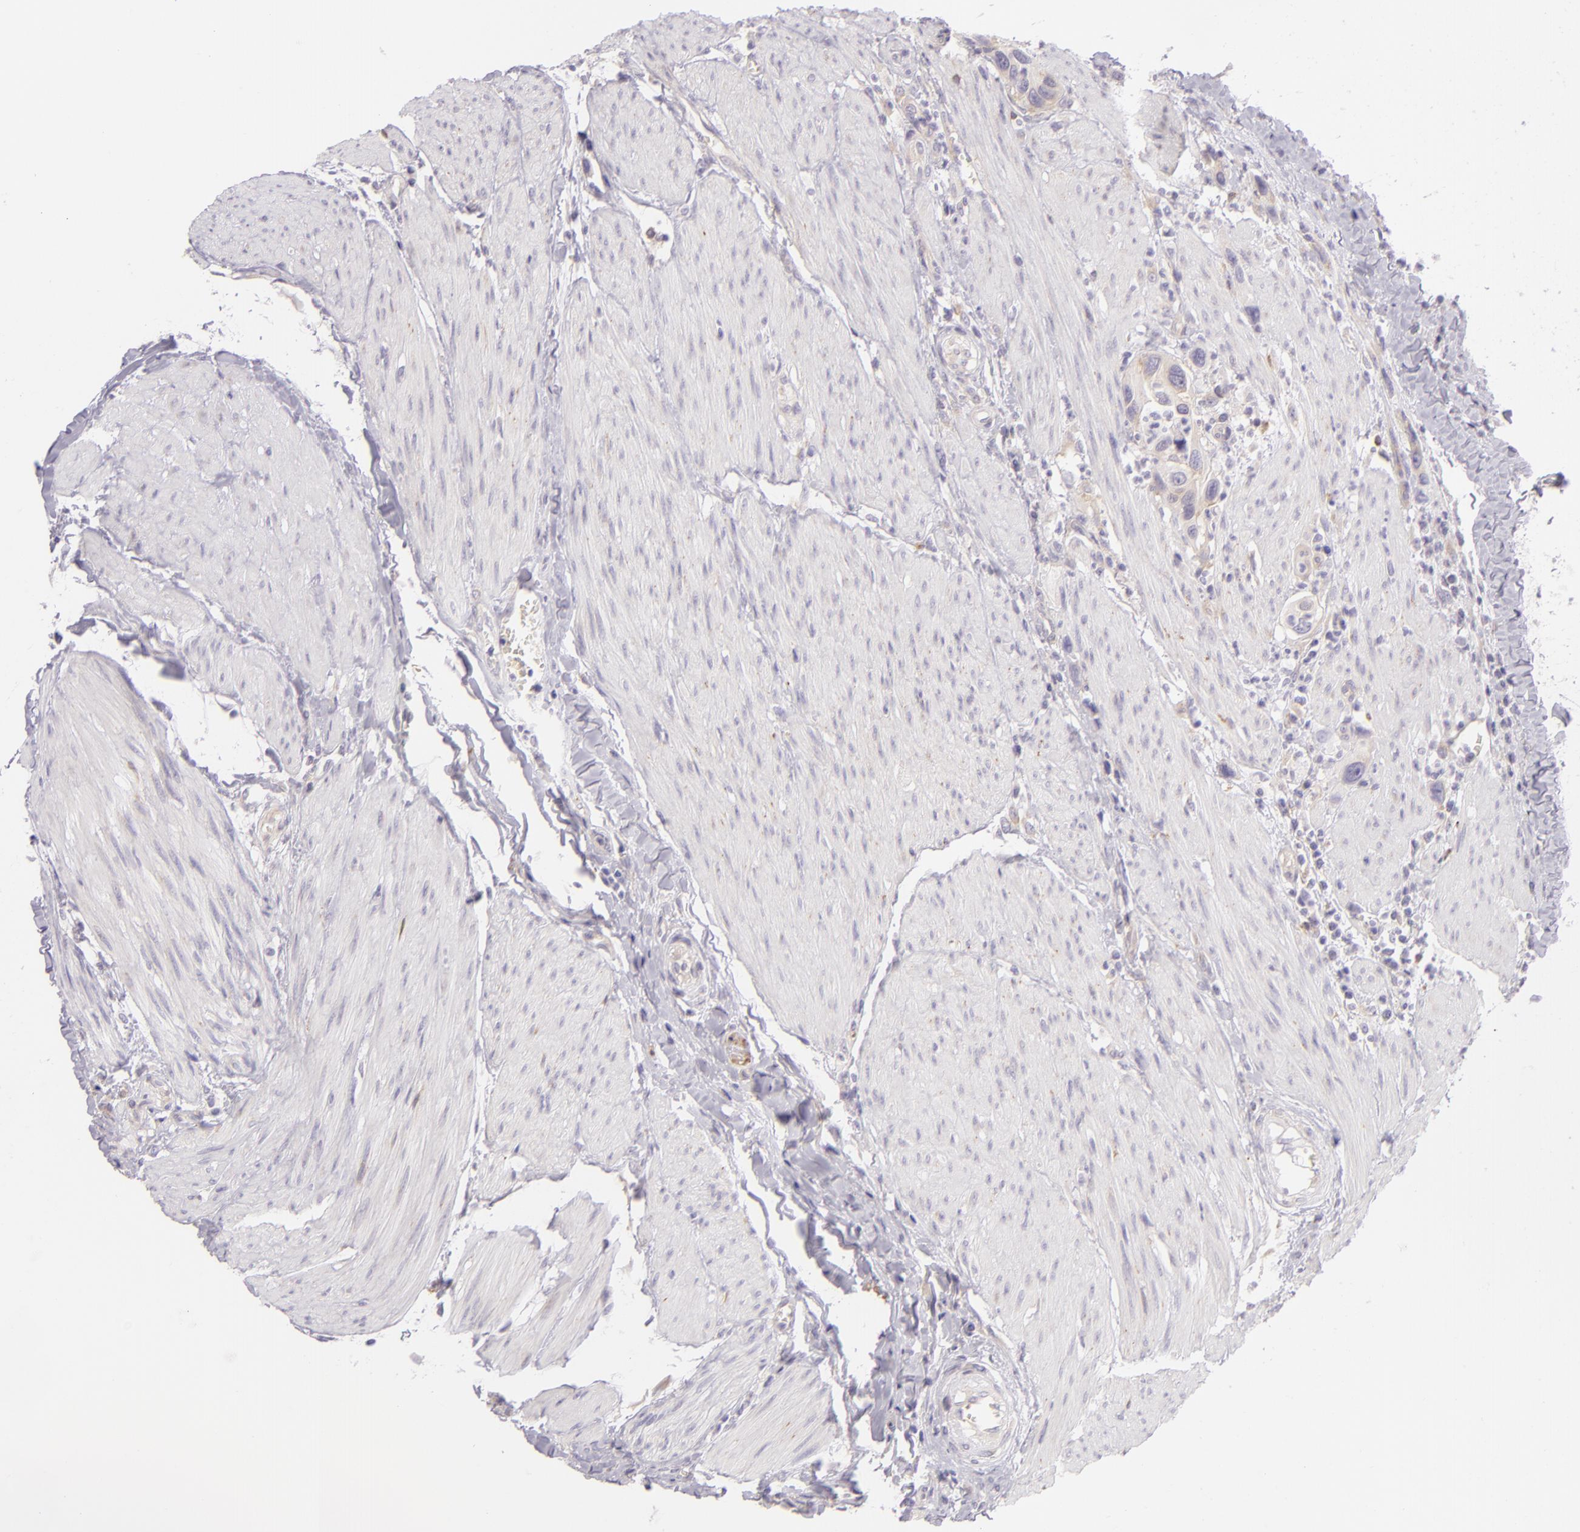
{"staining": {"intensity": "weak", "quantity": ">75%", "location": "cytoplasmic/membranous"}, "tissue": "urothelial cancer", "cell_type": "Tumor cells", "image_type": "cancer", "snomed": [{"axis": "morphology", "description": "Urothelial carcinoma, High grade"}, {"axis": "topography", "description": "Urinary bladder"}], "caption": "This image displays high-grade urothelial carcinoma stained with immunohistochemistry (IHC) to label a protein in brown. The cytoplasmic/membranous of tumor cells show weak positivity for the protein. Nuclei are counter-stained blue.", "gene": "ZC3H7B", "patient": {"sex": "male", "age": 66}}